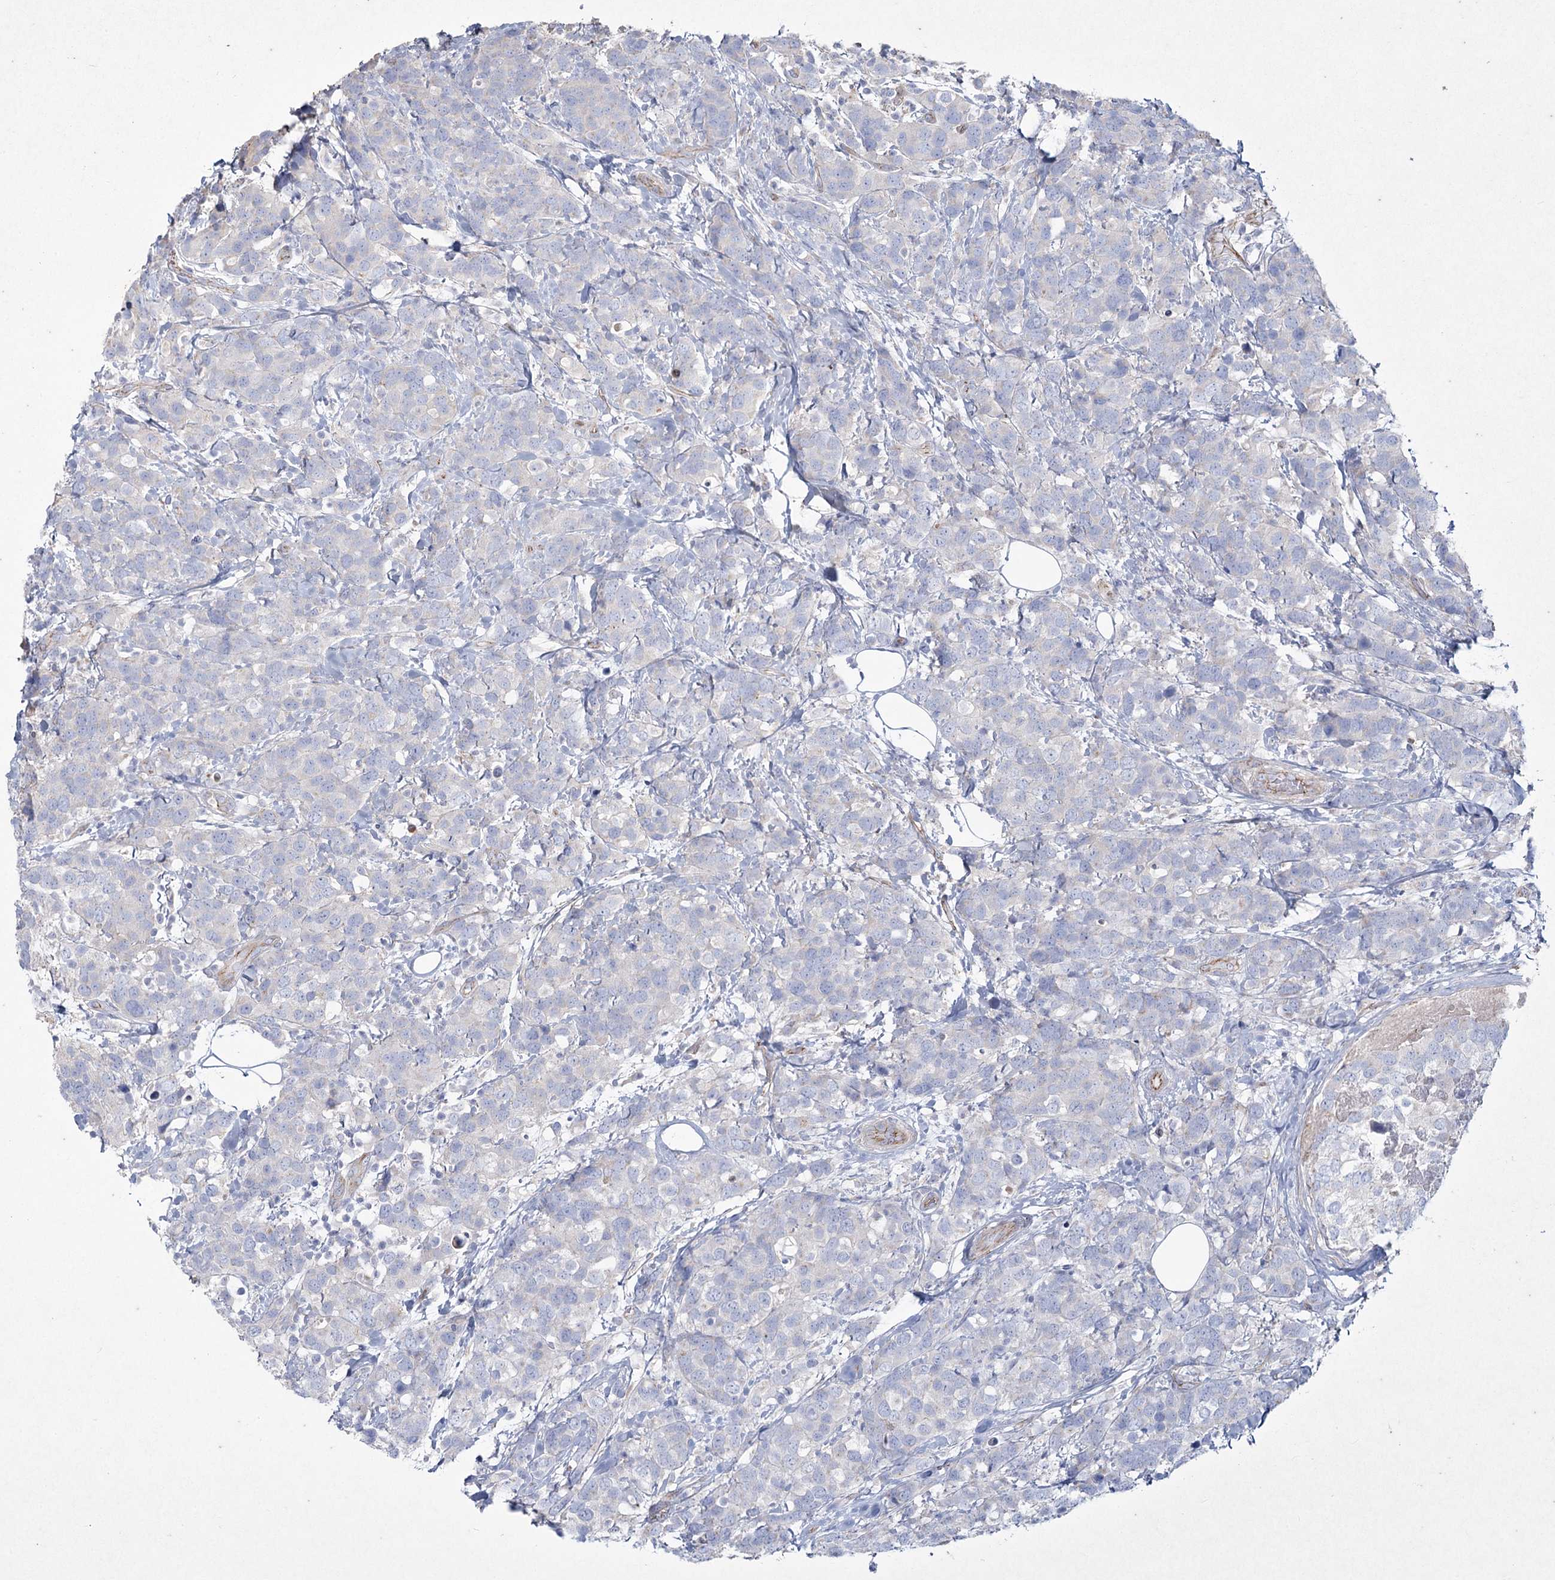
{"staining": {"intensity": "negative", "quantity": "none", "location": "none"}, "tissue": "breast cancer", "cell_type": "Tumor cells", "image_type": "cancer", "snomed": [{"axis": "morphology", "description": "Lobular carcinoma"}, {"axis": "topography", "description": "Breast"}], "caption": "The IHC histopathology image has no significant expression in tumor cells of breast cancer tissue. Brightfield microscopy of immunohistochemistry (IHC) stained with DAB (3,3'-diaminobenzidine) (brown) and hematoxylin (blue), captured at high magnification.", "gene": "LDLRAD3", "patient": {"sex": "female", "age": 59}}